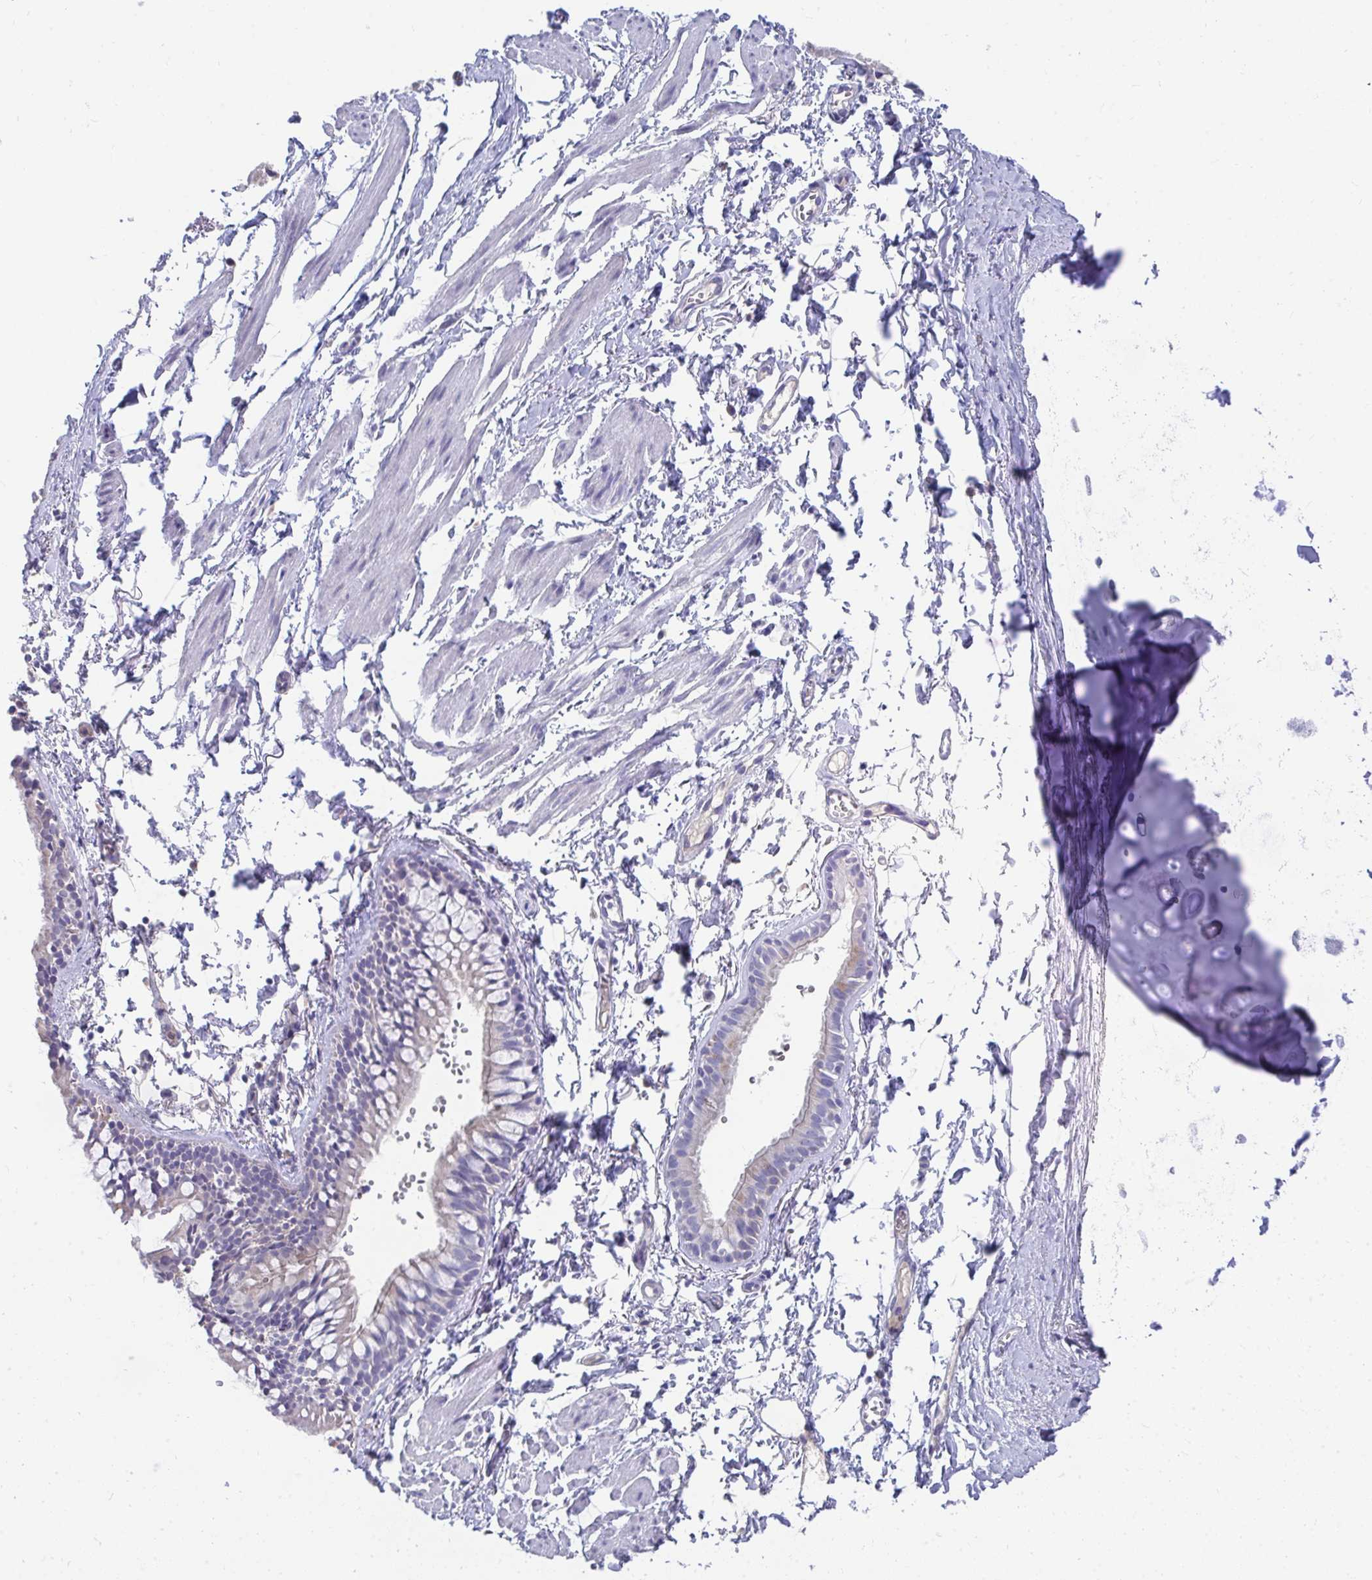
{"staining": {"intensity": "negative", "quantity": "none", "location": "none"}, "tissue": "bronchus", "cell_type": "Respiratory epithelial cells", "image_type": "normal", "snomed": [{"axis": "morphology", "description": "Normal tissue, NOS"}, {"axis": "topography", "description": "Cartilage tissue"}, {"axis": "topography", "description": "Bronchus"}, {"axis": "topography", "description": "Peripheral nerve tissue"}], "caption": "Image shows no significant protein staining in respiratory epithelial cells of unremarkable bronchus. (DAB (3,3'-diaminobenzidine) immunohistochemistry visualized using brightfield microscopy, high magnification).", "gene": "TMPRSS2", "patient": {"sex": "female", "age": 59}}